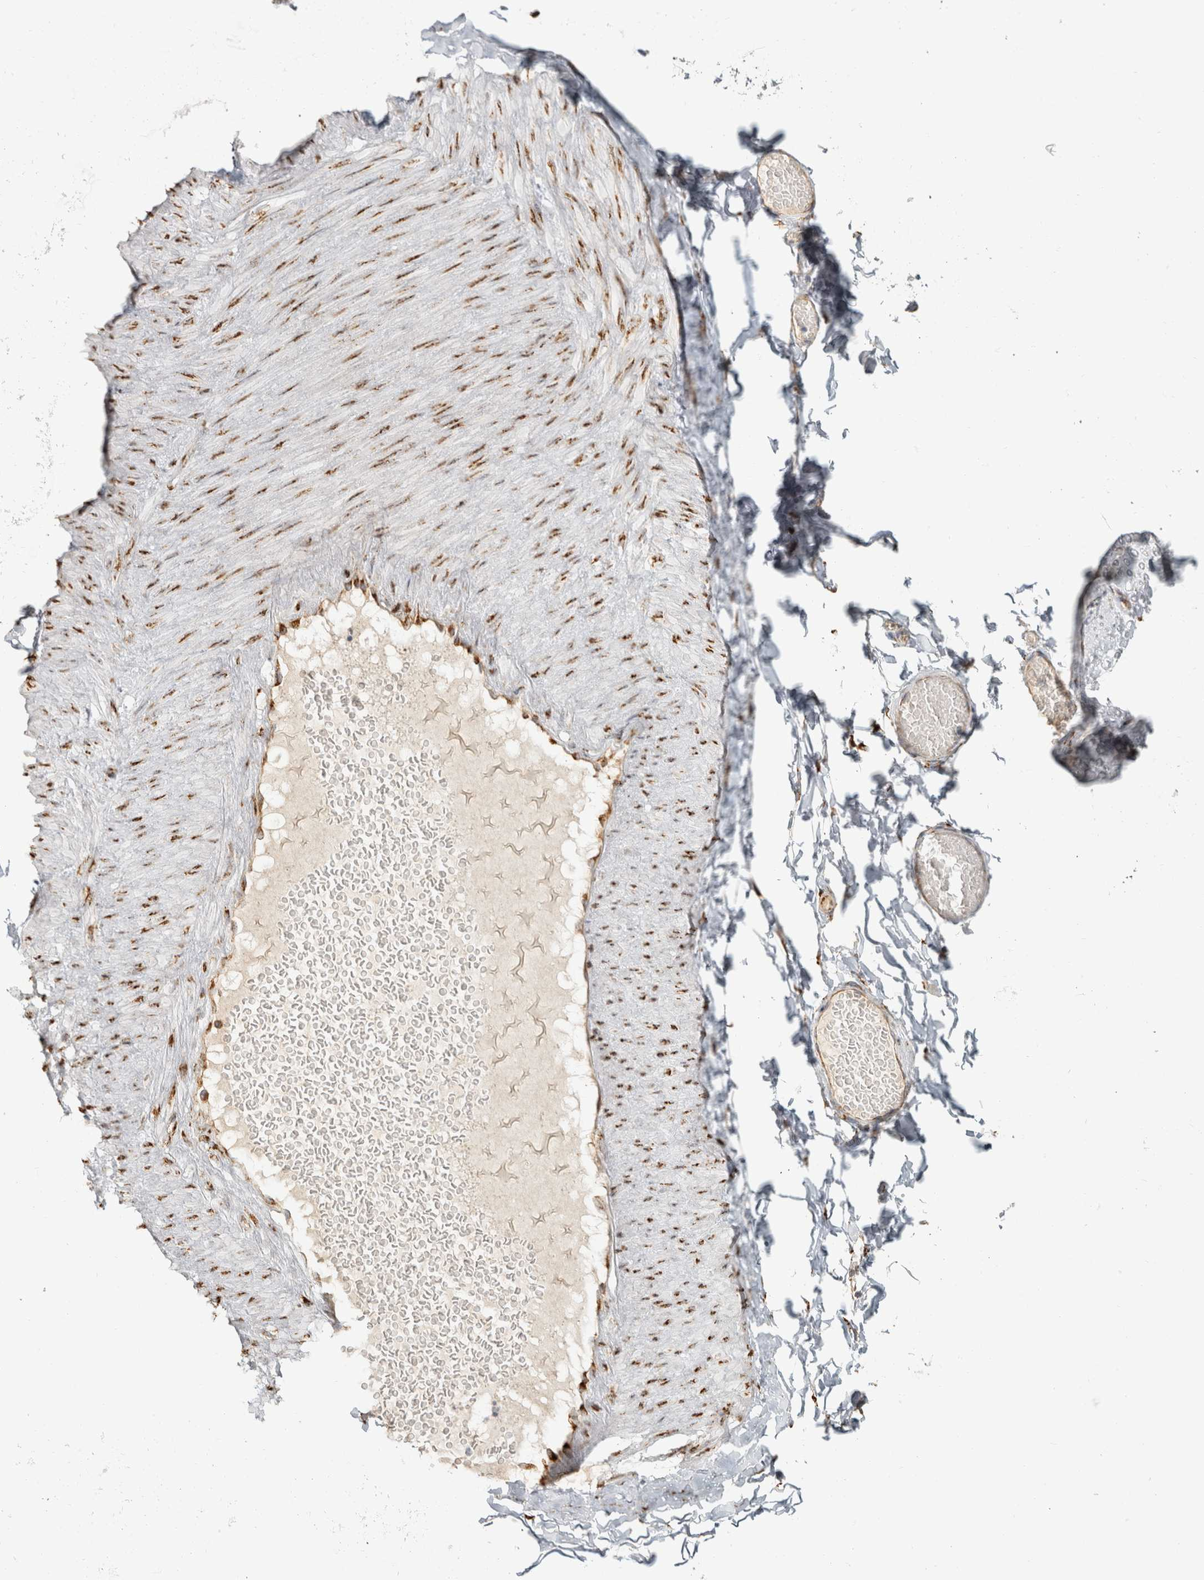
{"staining": {"intensity": "negative", "quantity": "none", "location": "none"}, "tissue": "adipose tissue", "cell_type": "Adipocytes", "image_type": "normal", "snomed": [{"axis": "morphology", "description": "Normal tissue, NOS"}, {"axis": "topography", "description": "Adipose tissue"}, {"axis": "topography", "description": "Vascular tissue"}, {"axis": "topography", "description": "Peripheral nerve tissue"}], "caption": "The photomicrograph shows no staining of adipocytes in normal adipose tissue. (DAB immunohistochemistry (IHC) visualized using brightfield microscopy, high magnification).", "gene": "OSTN", "patient": {"sex": "male", "age": 25}}